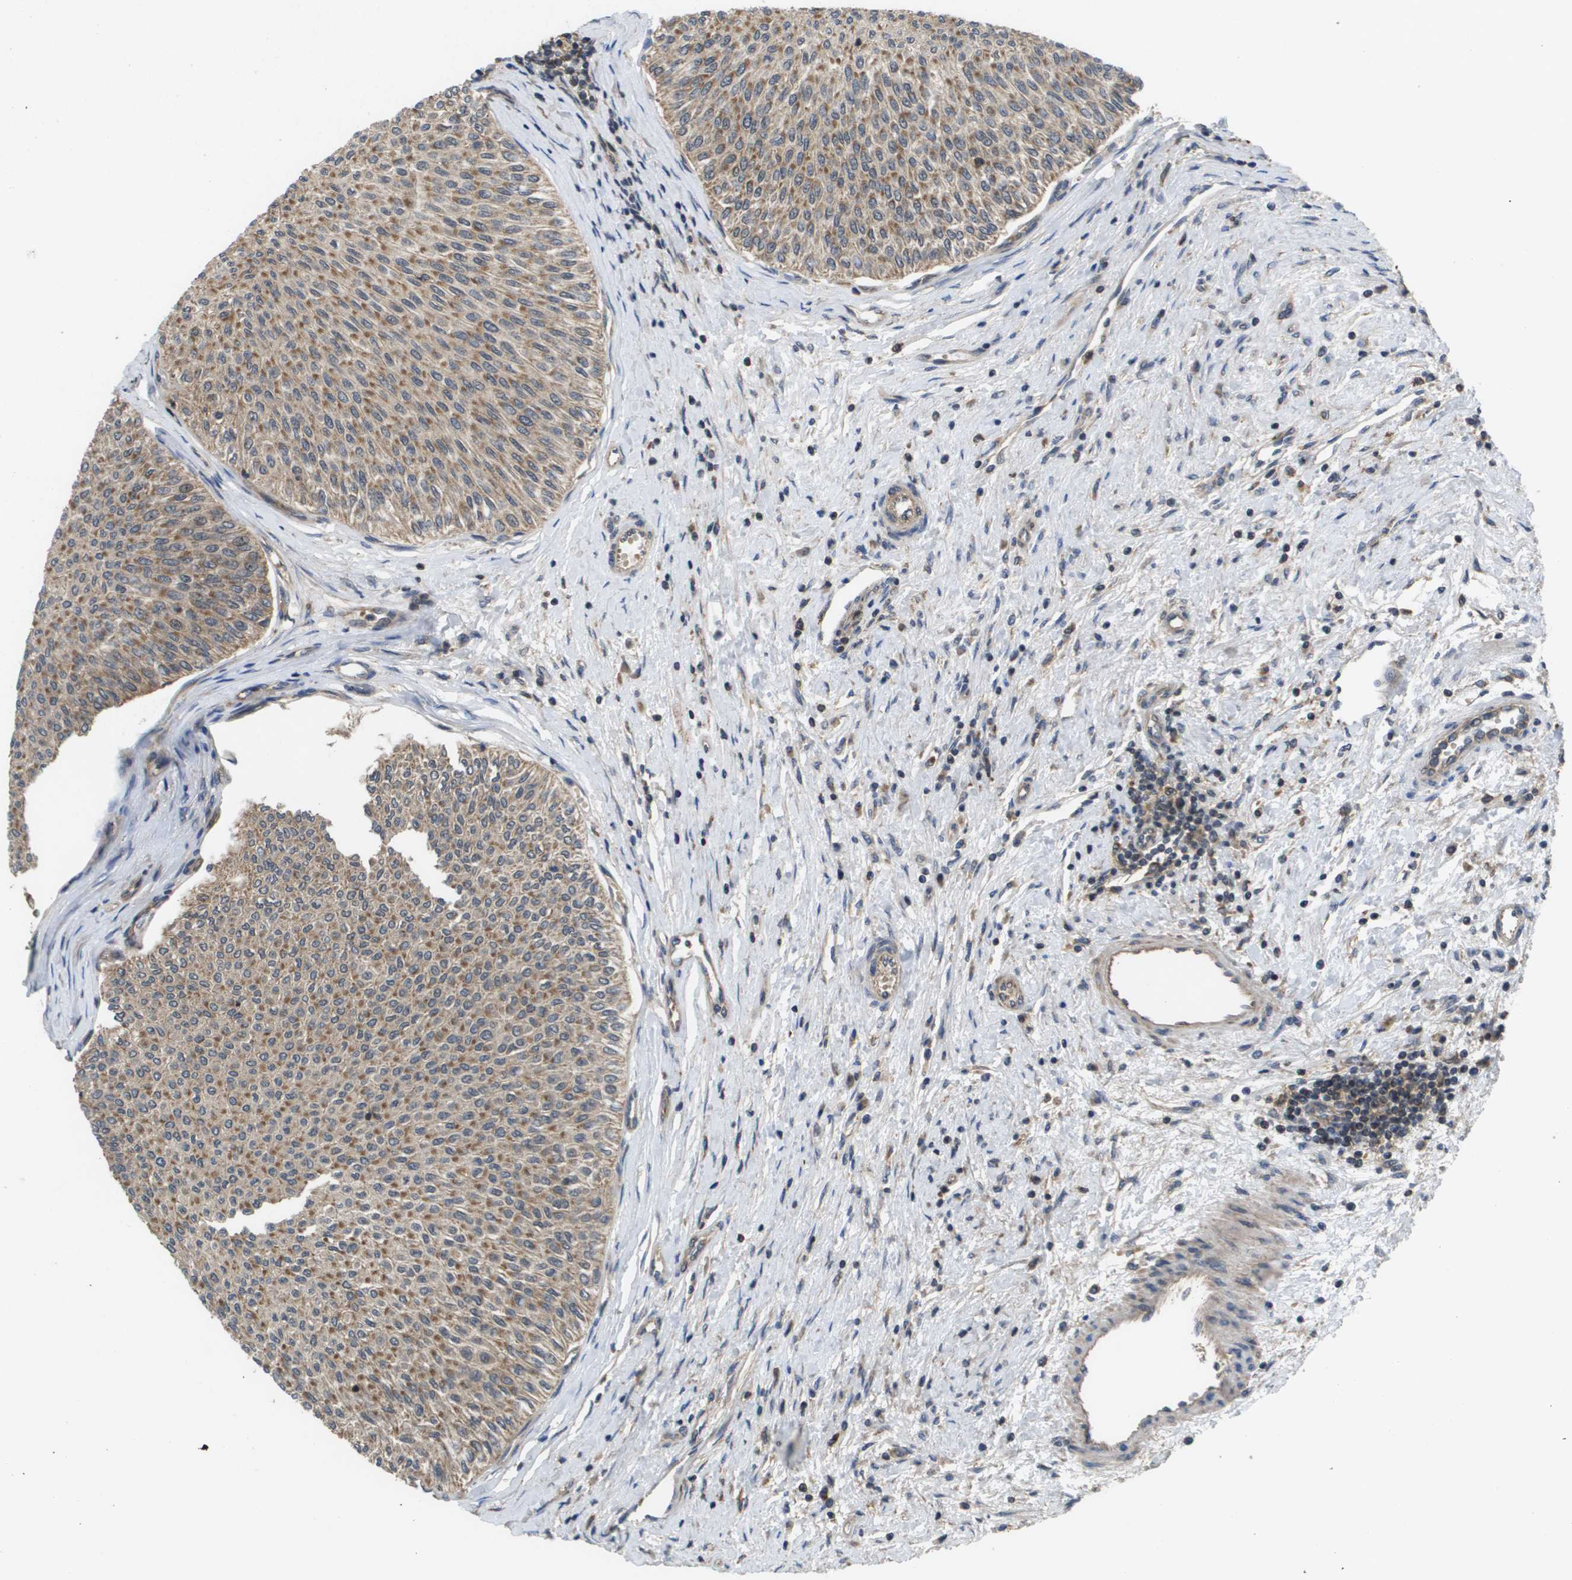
{"staining": {"intensity": "moderate", "quantity": ">75%", "location": "cytoplasmic/membranous"}, "tissue": "urothelial cancer", "cell_type": "Tumor cells", "image_type": "cancer", "snomed": [{"axis": "morphology", "description": "Urothelial carcinoma, Low grade"}, {"axis": "topography", "description": "Urinary bladder"}], "caption": "Protein expression analysis of low-grade urothelial carcinoma exhibits moderate cytoplasmic/membranous staining in approximately >75% of tumor cells.", "gene": "RBM38", "patient": {"sex": "male", "age": 78}}